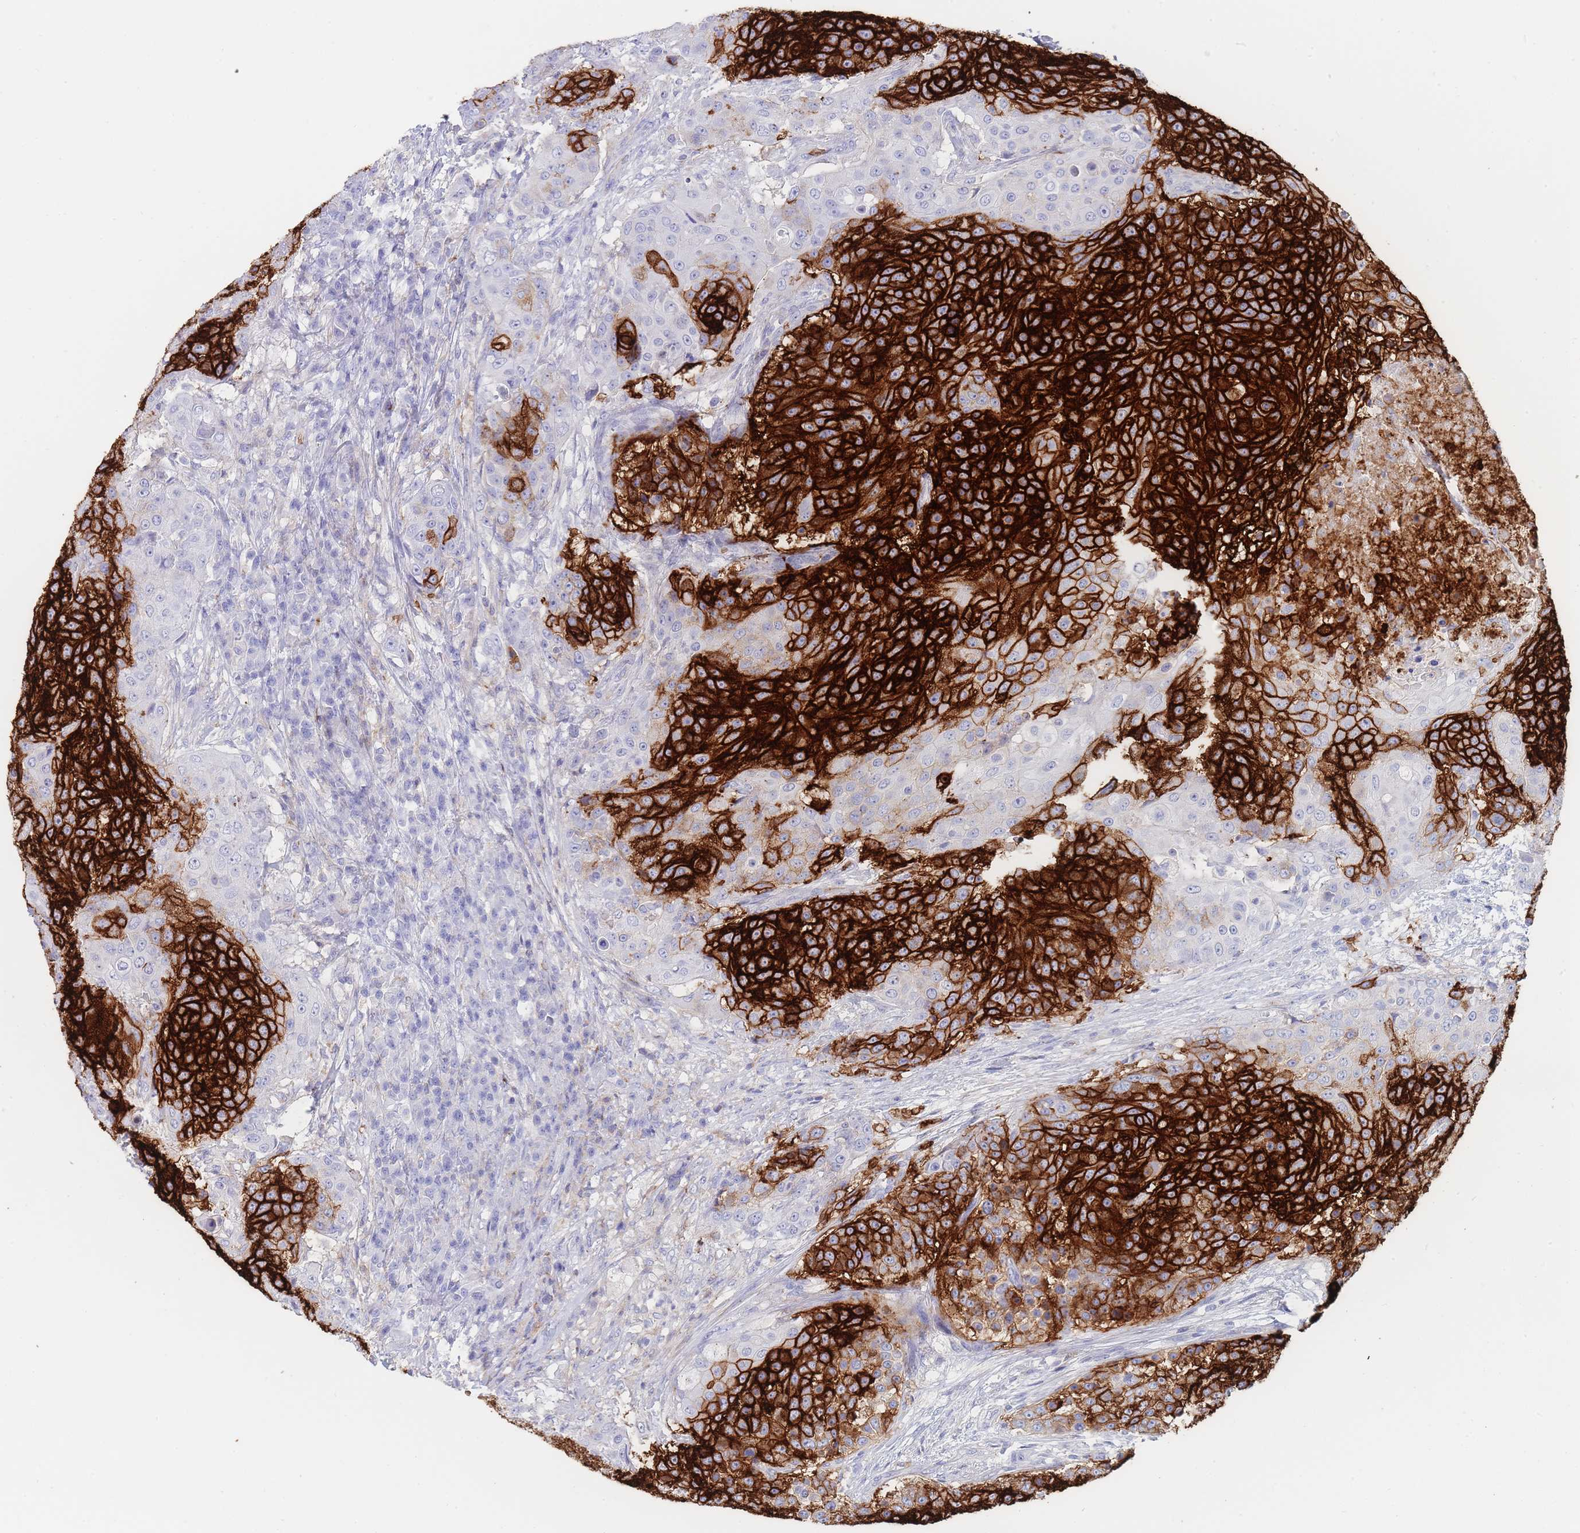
{"staining": {"intensity": "strong", "quantity": ">75%", "location": "cytoplasmic/membranous"}, "tissue": "urothelial cancer", "cell_type": "Tumor cells", "image_type": "cancer", "snomed": [{"axis": "morphology", "description": "Urothelial carcinoma, High grade"}, {"axis": "topography", "description": "Urinary bladder"}], "caption": "Protein staining exhibits strong cytoplasmic/membranous staining in approximately >75% of tumor cells in urothelial cancer.", "gene": "SLC2A1", "patient": {"sex": "female", "age": 63}}